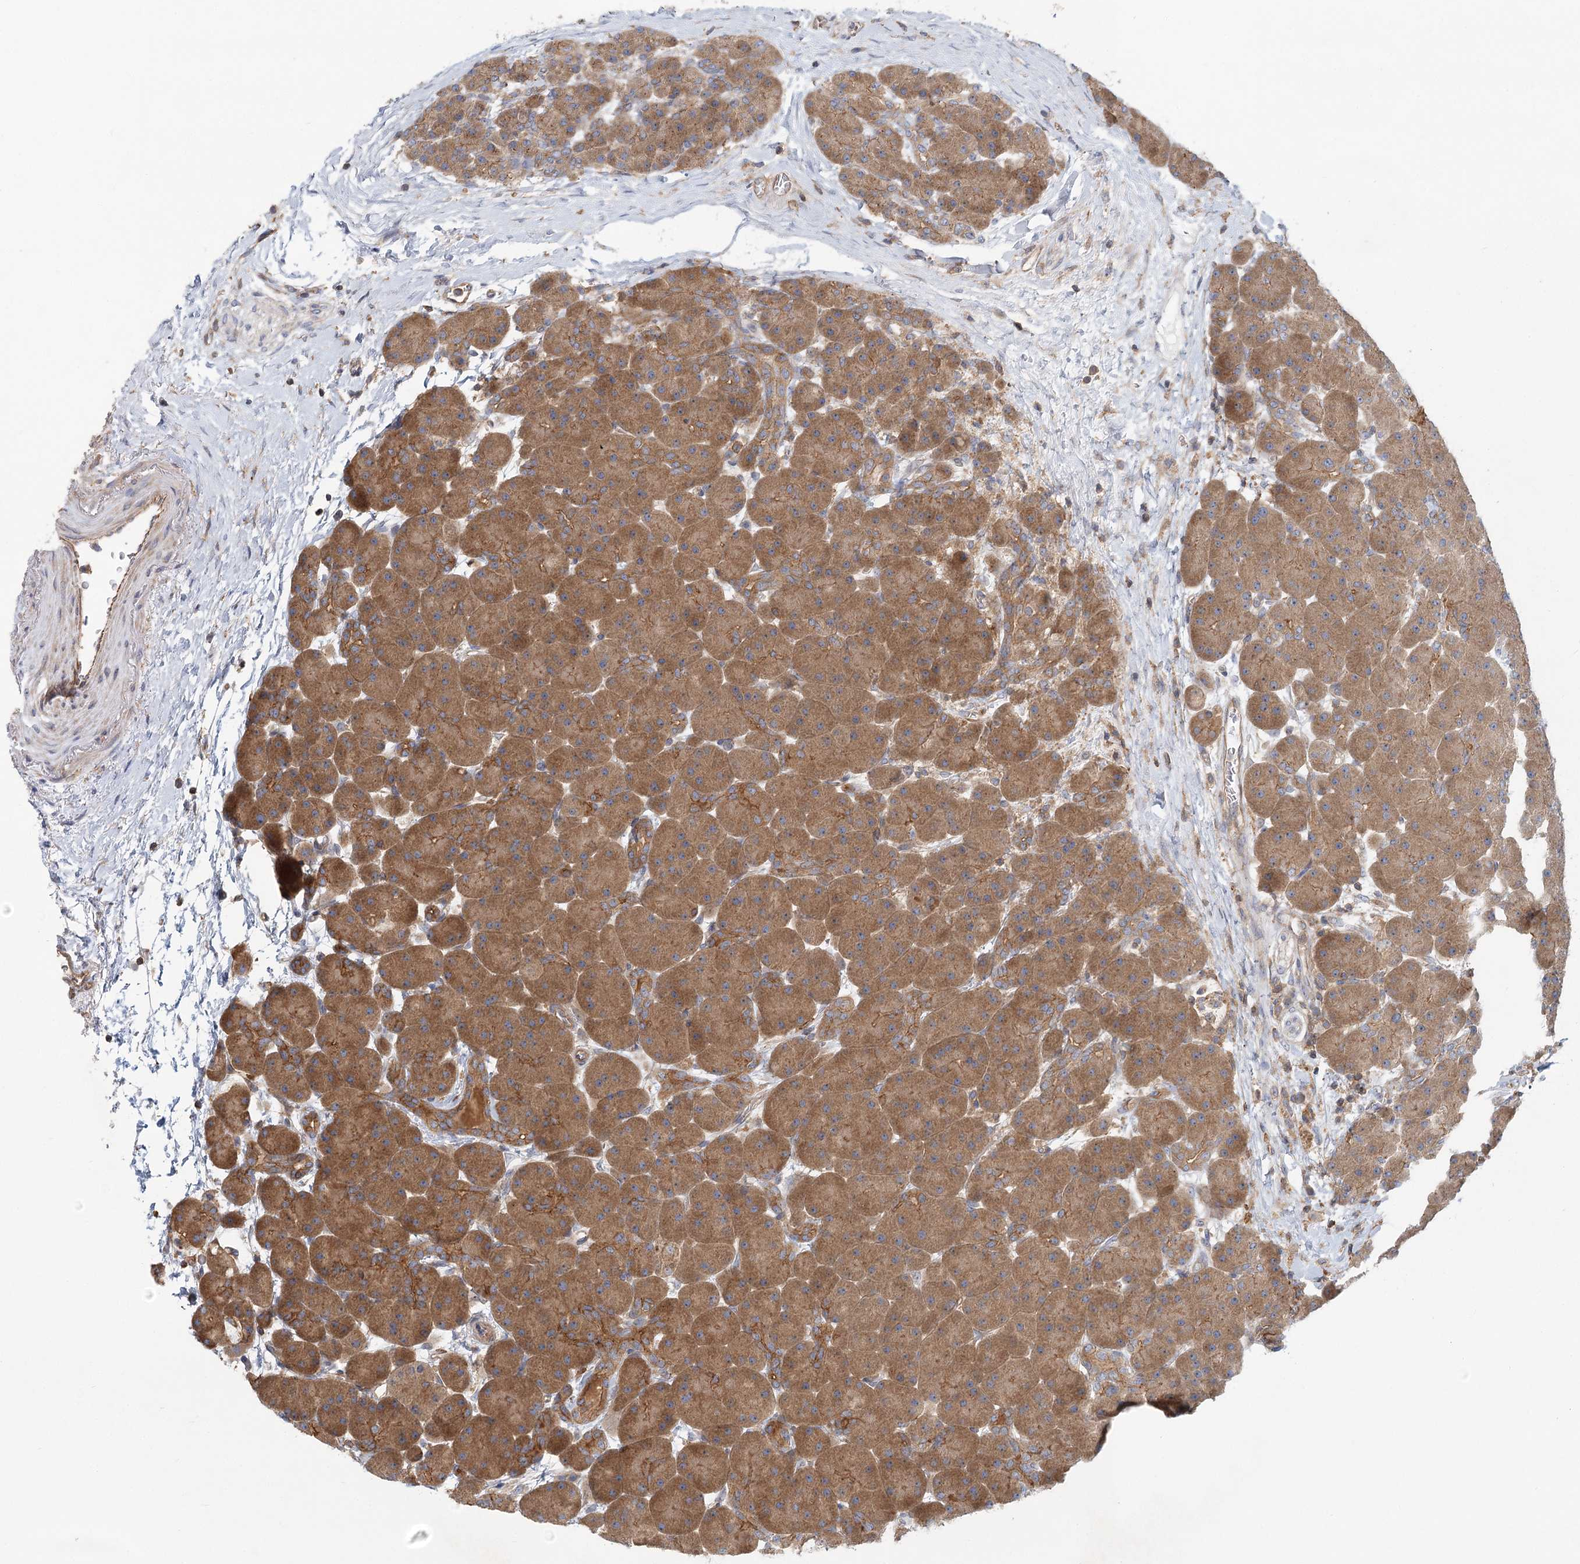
{"staining": {"intensity": "strong", "quantity": ">75%", "location": "cytoplasmic/membranous"}, "tissue": "pancreas", "cell_type": "Exocrine glandular cells", "image_type": "normal", "snomed": [{"axis": "morphology", "description": "Normal tissue, NOS"}, {"axis": "topography", "description": "Pancreas"}], "caption": "This photomicrograph shows immunohistochemistry staining of unremarkable human pancreas, with high strong cytoplasmic/membranous staining in about >75% of exocrine glandular cells.", "gene": "UMPS", "patient": {"sex": "male", "age": 66}}